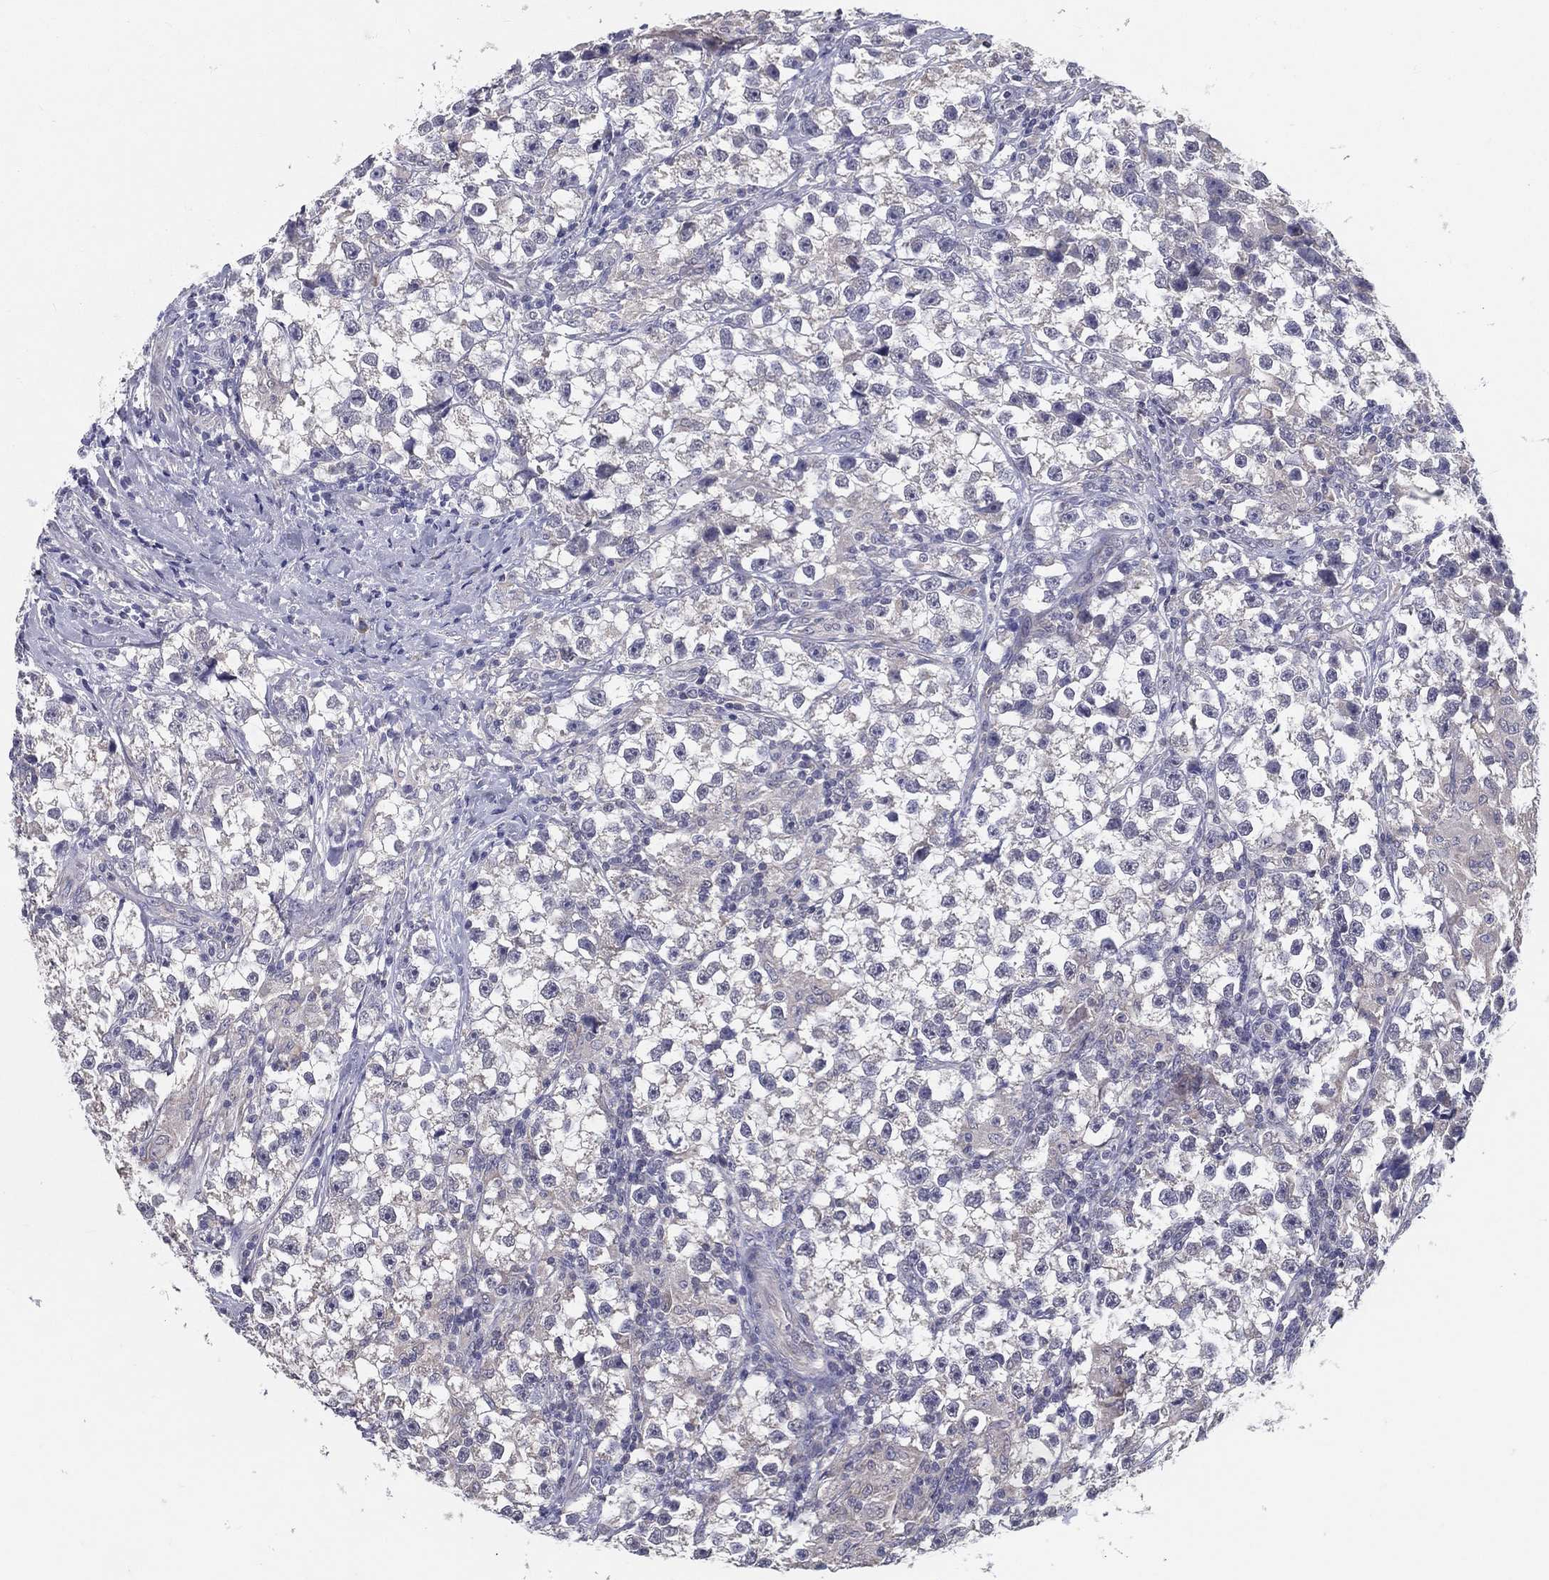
{"staining": {"intensity": "negative", "quantity": "none", "location": "none"}, "tissue": "testis cancer", "cell_type": "Tumor cells", "image_type": "cancer", "snomed": [{"axis": "morphology", "description": "Seminoma, NOS"}, {"axis": "topography", "description": "Testis"}], "caption": "Testis cancer (seminoma) was stained to show a protein in brown. There is no significant positivity in tumor cells. (DAB (3,3'-diaminobenzidine) immunohistochemistry with hematoxylin counter stain).", "gene": "PCSK1", "patient": {"sex": "male", "age": 46}}